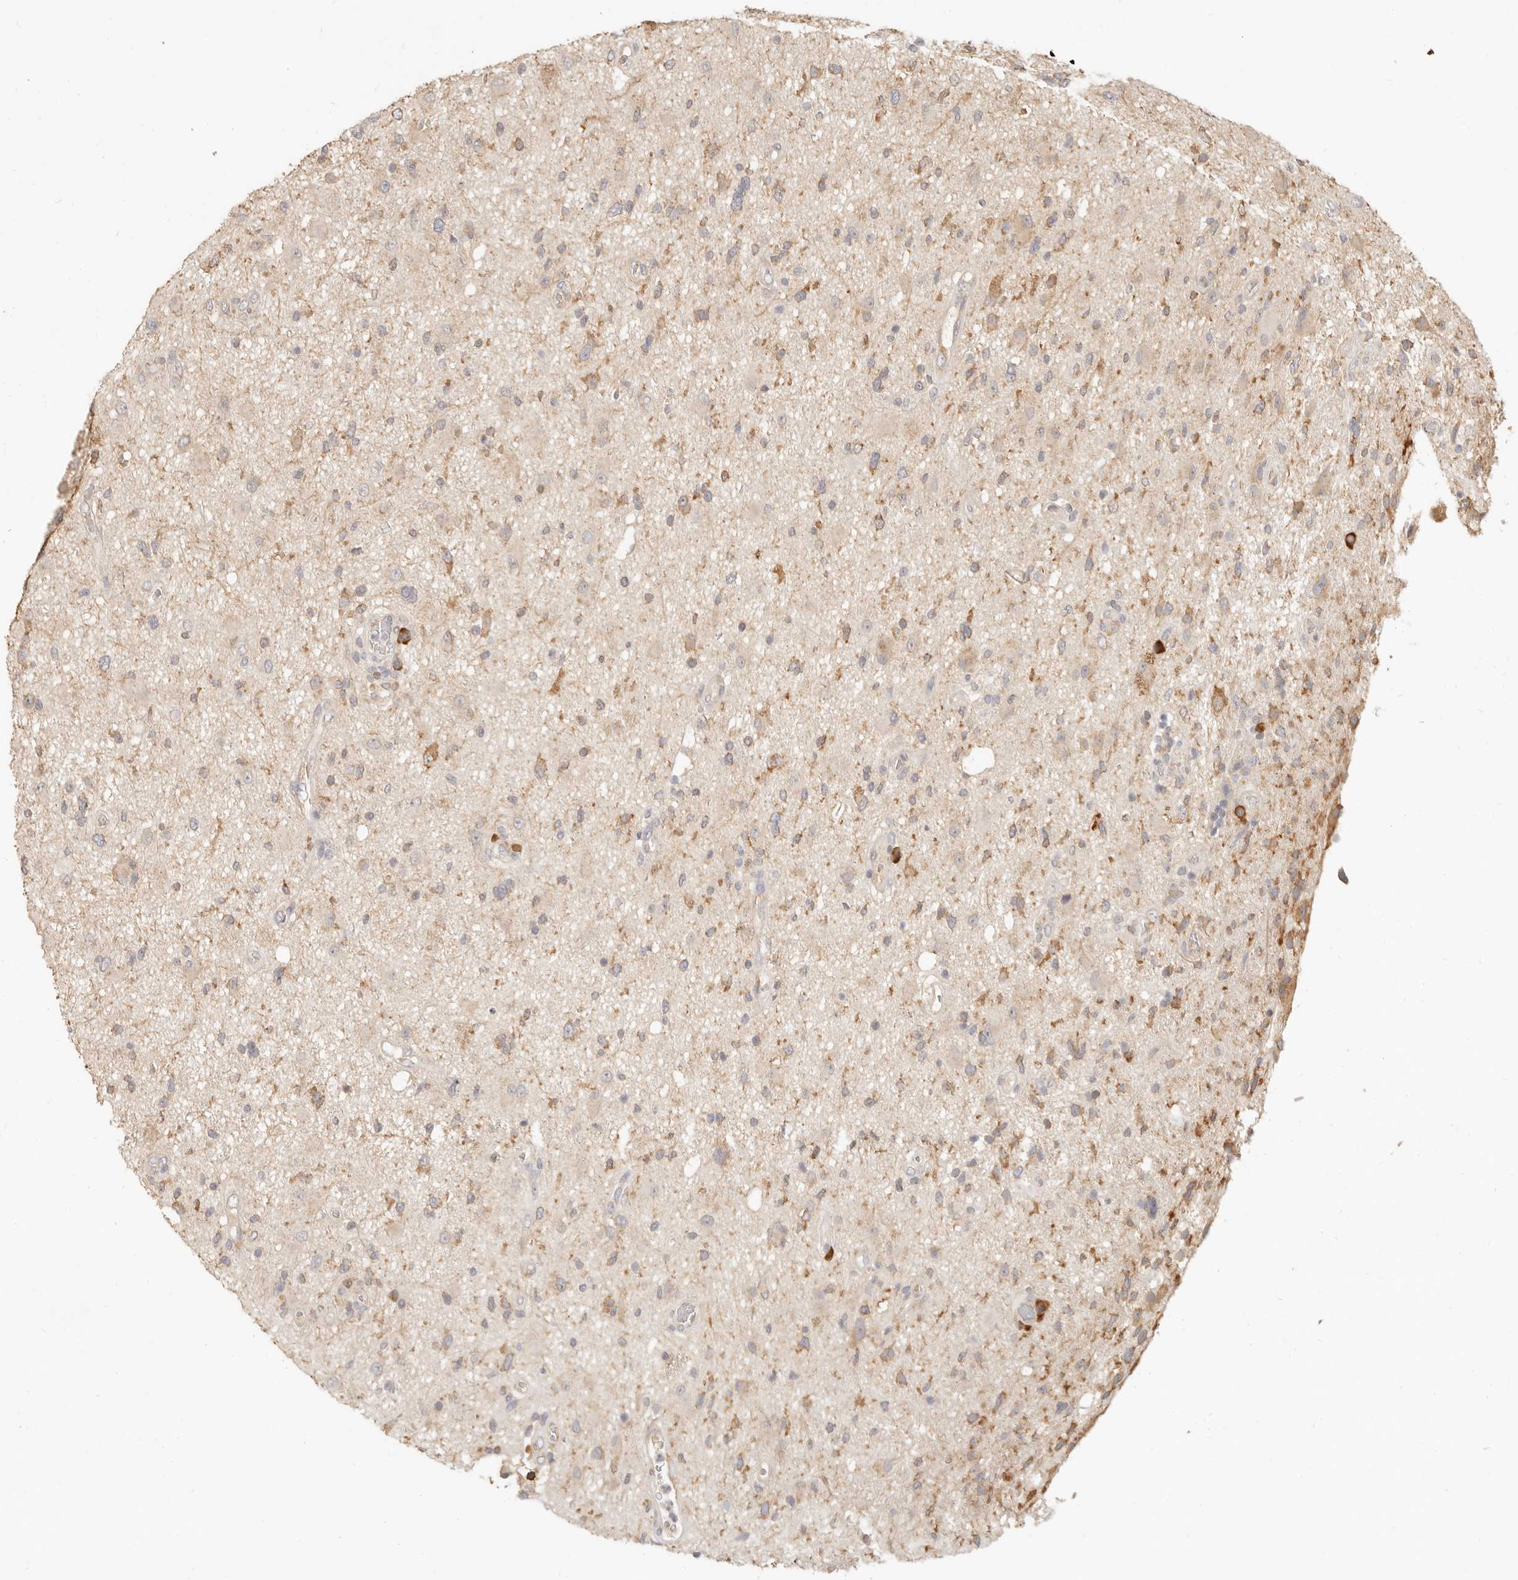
{"staining": {"intensity": "weak", "quantity": "25%-75%", "location": "cytoplasmic/membranous"}, "tissue": "glioma", "cell_type": "Tumor cells", "image_type": "cancer", "snomed": [{"axis": "morphology", "description": "Glioma, malignant, High grade"}, {"axis": "topography", "description": "Brain"}], "caption": "Protein expression by IHC displays weak cytoplasmic/membranous expression in about 25%-75% of tumor cells in glioma. (Brightfield microscopy of DAB IHC at high magnification).", "gene": "PABPC4", "patient": {"sex": "male", "age": 33}}